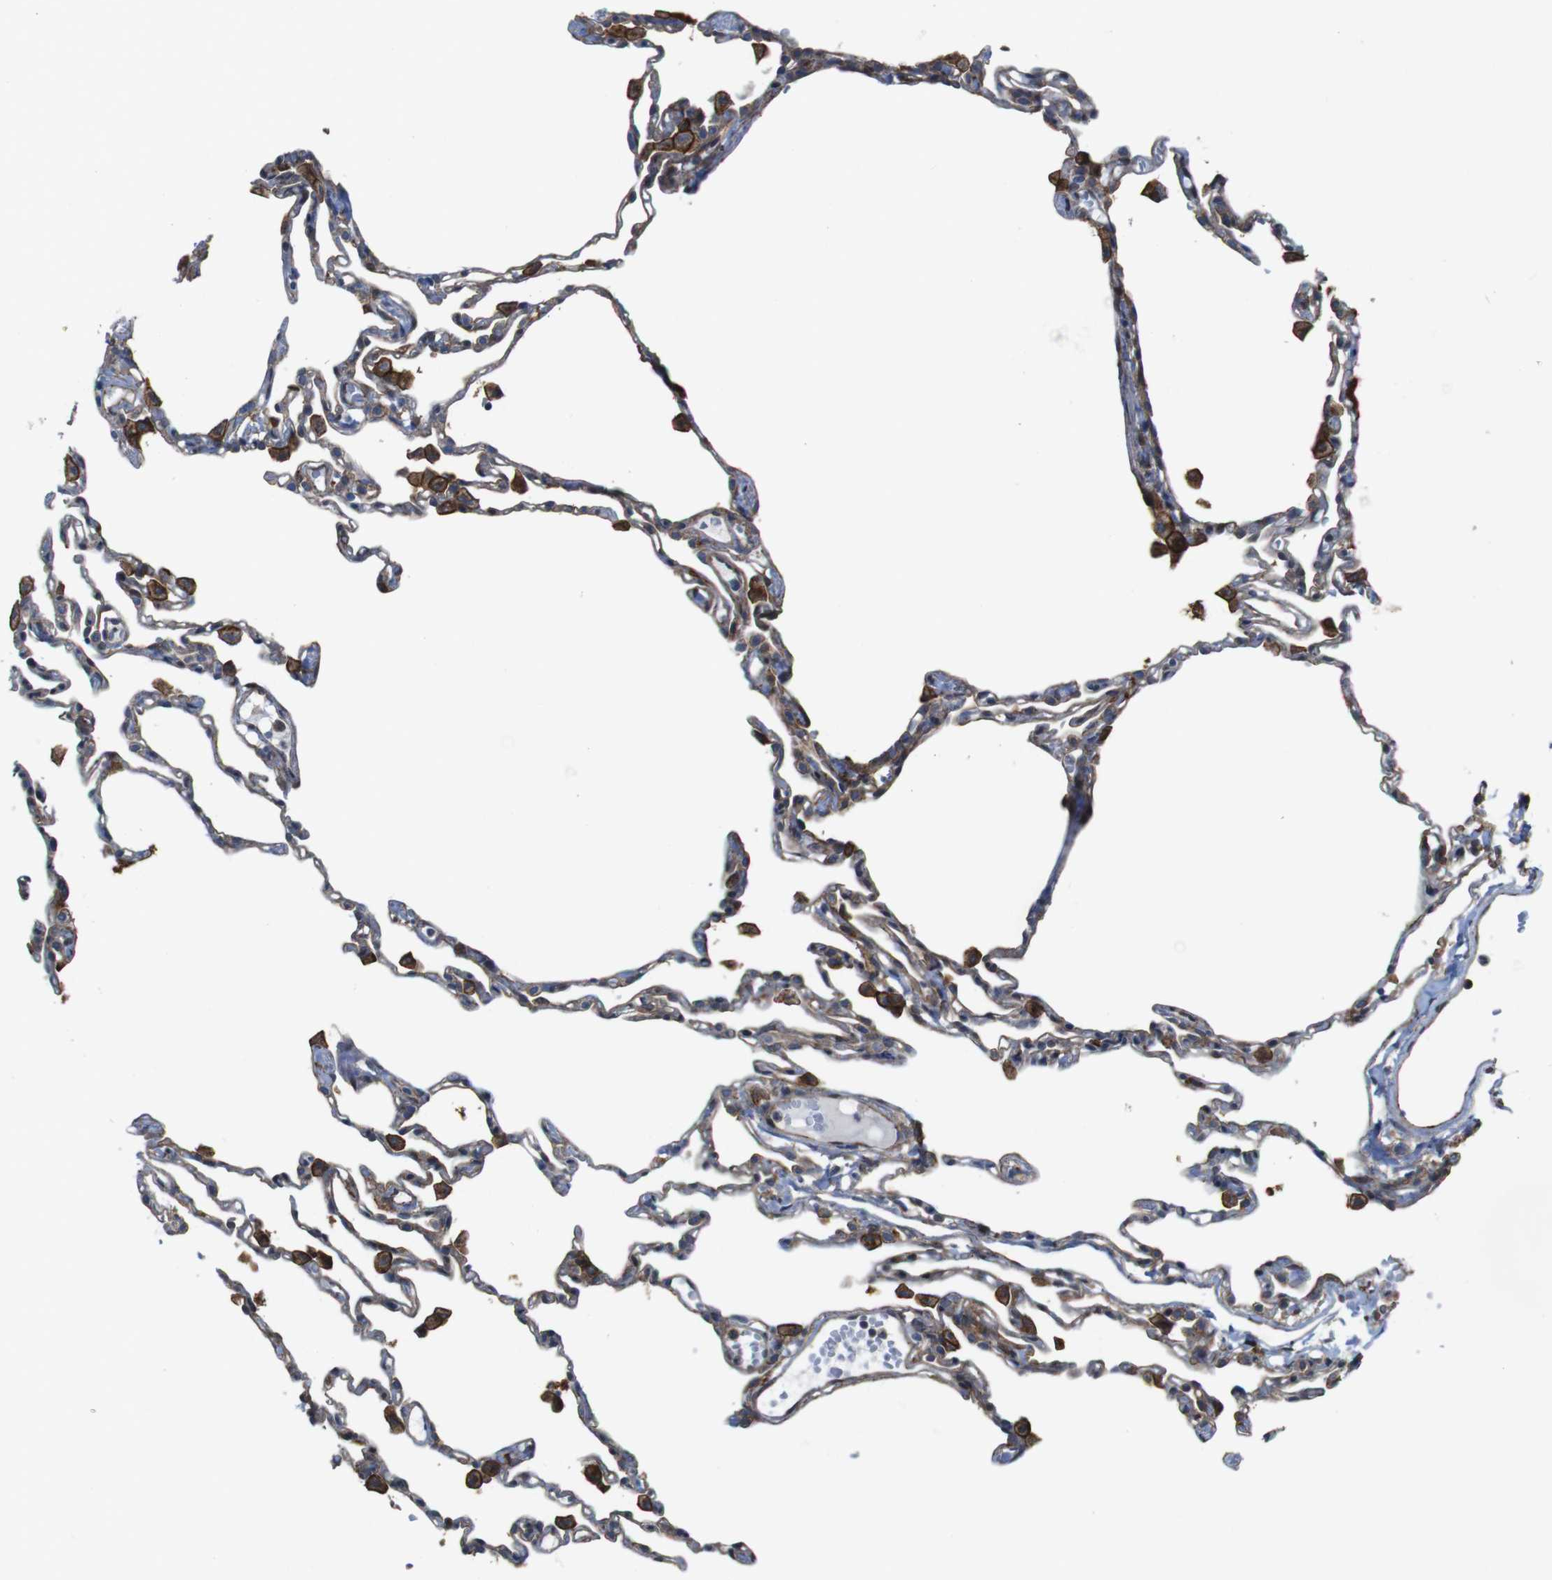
{"staining": {"intensity": "moderate", "quantity": "25%-75%", "location": "cytoplasmic/membranous"}, "tissue": "lung", "cell_type": "Alveolar cells", "image_type": "normal", "snomed": [{"axis": "morphology", "description": "Normal tissue, NOS"}, {"axis": "topography", "description": "Lung"}], "caption": "DAB immunohistochemical staining of normal human lung demonstrates moderate cytoplasmic/membranous protein staining in approximately 25%-75% of alveolar cells. The staining is performed using DAB brown chromogen to label protein expression. The nuclei are counter-stained blue using hematoxylin.", "gene": "PTGER4", "patient": {"sex": "female", "age": 49}}